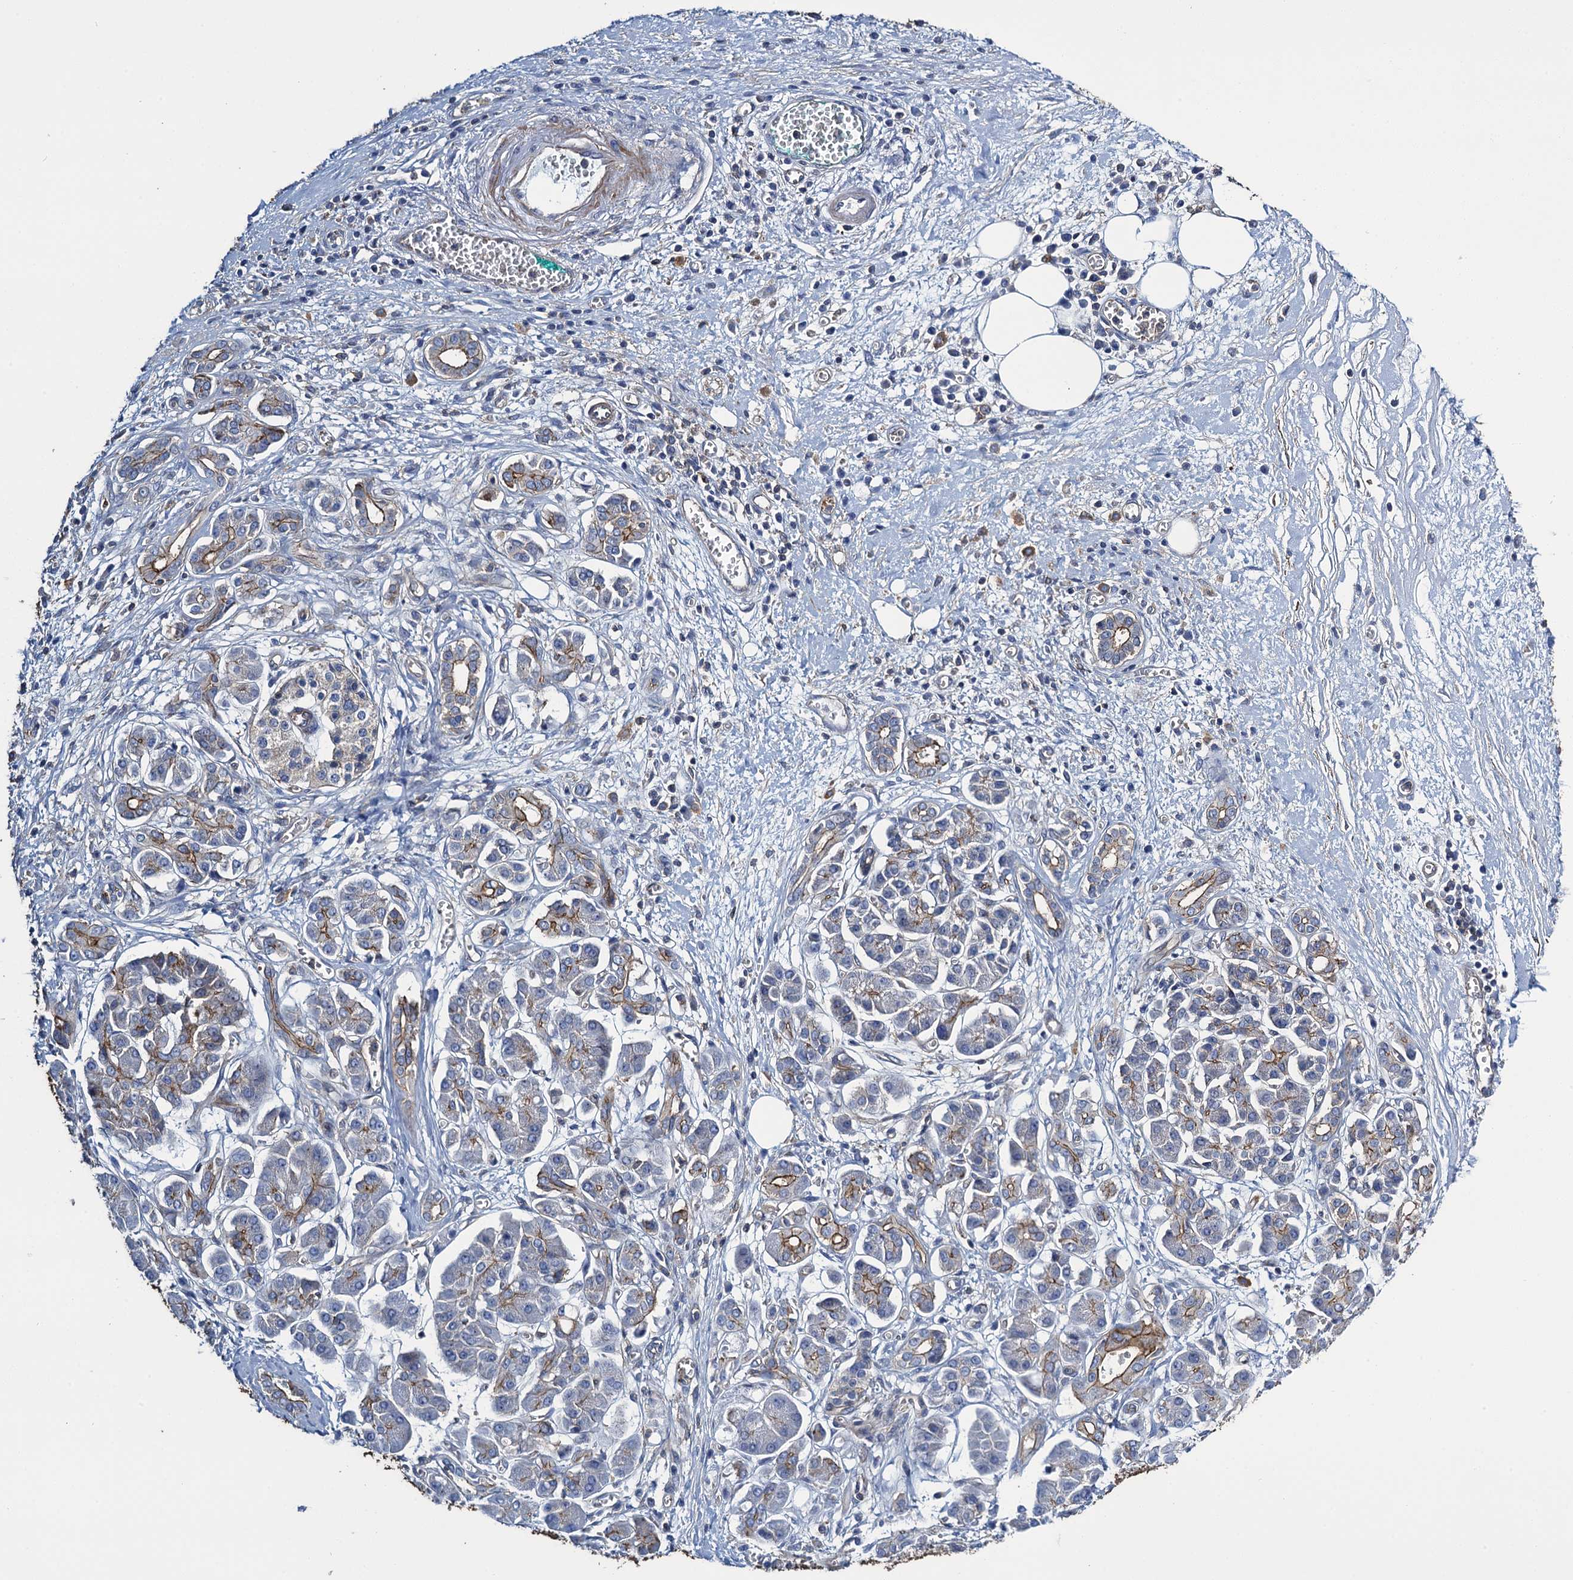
{"staining": {"intensity": "moderate", "quantity": "<25%", "location": "cytoplasmic/membranous"}, "tissue": "pancreatic cancer", "cell_type": "Tumor cells", "image_type": "cancer", "snomed": [{"axis": "morphology", "description": "Adenocarcinoma, NOS"}, {"axis": "topography", "description": "Pancreas"}], "caption": "Protein staining of adenocarcinoma (pancreatic) tissue shows moderate cytoplasmic/membranous positivity in about <25% of tumor cells.", "gene": "PROSER2", "patient": {"sex": "male", "age": 78}}